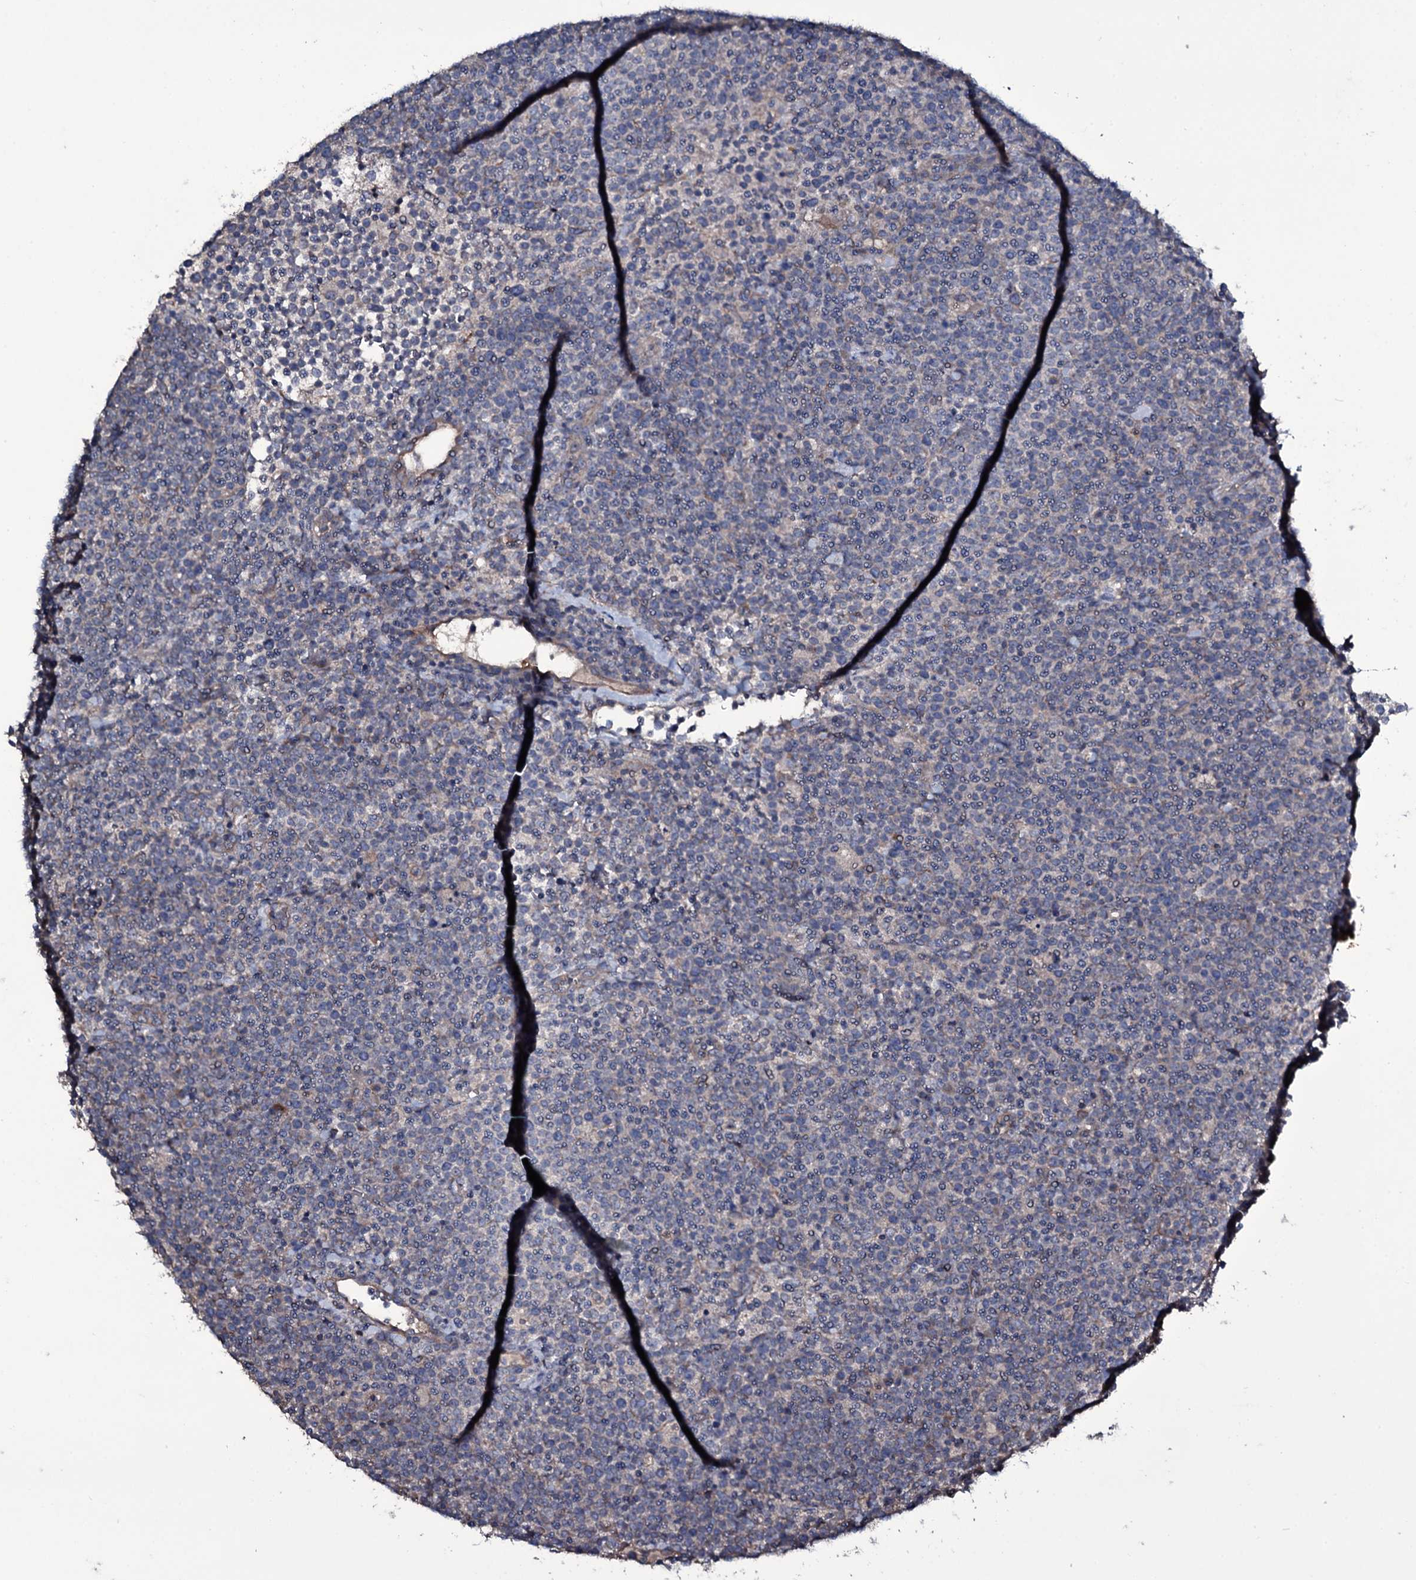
{"staining": {"intensity": "negative", "quantity": "none", "location": "none"}, "tissue": "lymphoma", "cell_type": "Tumor cells", "image_type": "cancer", "snomed": [{"axis": "morphology", "description": "Malignant lymphoma, non-Hodgkin's type, High grade"}, {"axis": "topography", "description": "Lymph node"}], "caption": "An immunohistochemistry (IHC) micrograph of malignant lymphoma, non-Hodgkin's type (high-grade) is shown. There is no staining in tumor cells of malignant lymphoma, non-Hodgkin's type (high-grade). The staining is performed using DAB (3,3'-diaminobenzidine) brown chromogen with nuclei counter-stained in using hematoxylin.", "gene": "WIPF3", "patient": {"sex": "male", "age": 61}}